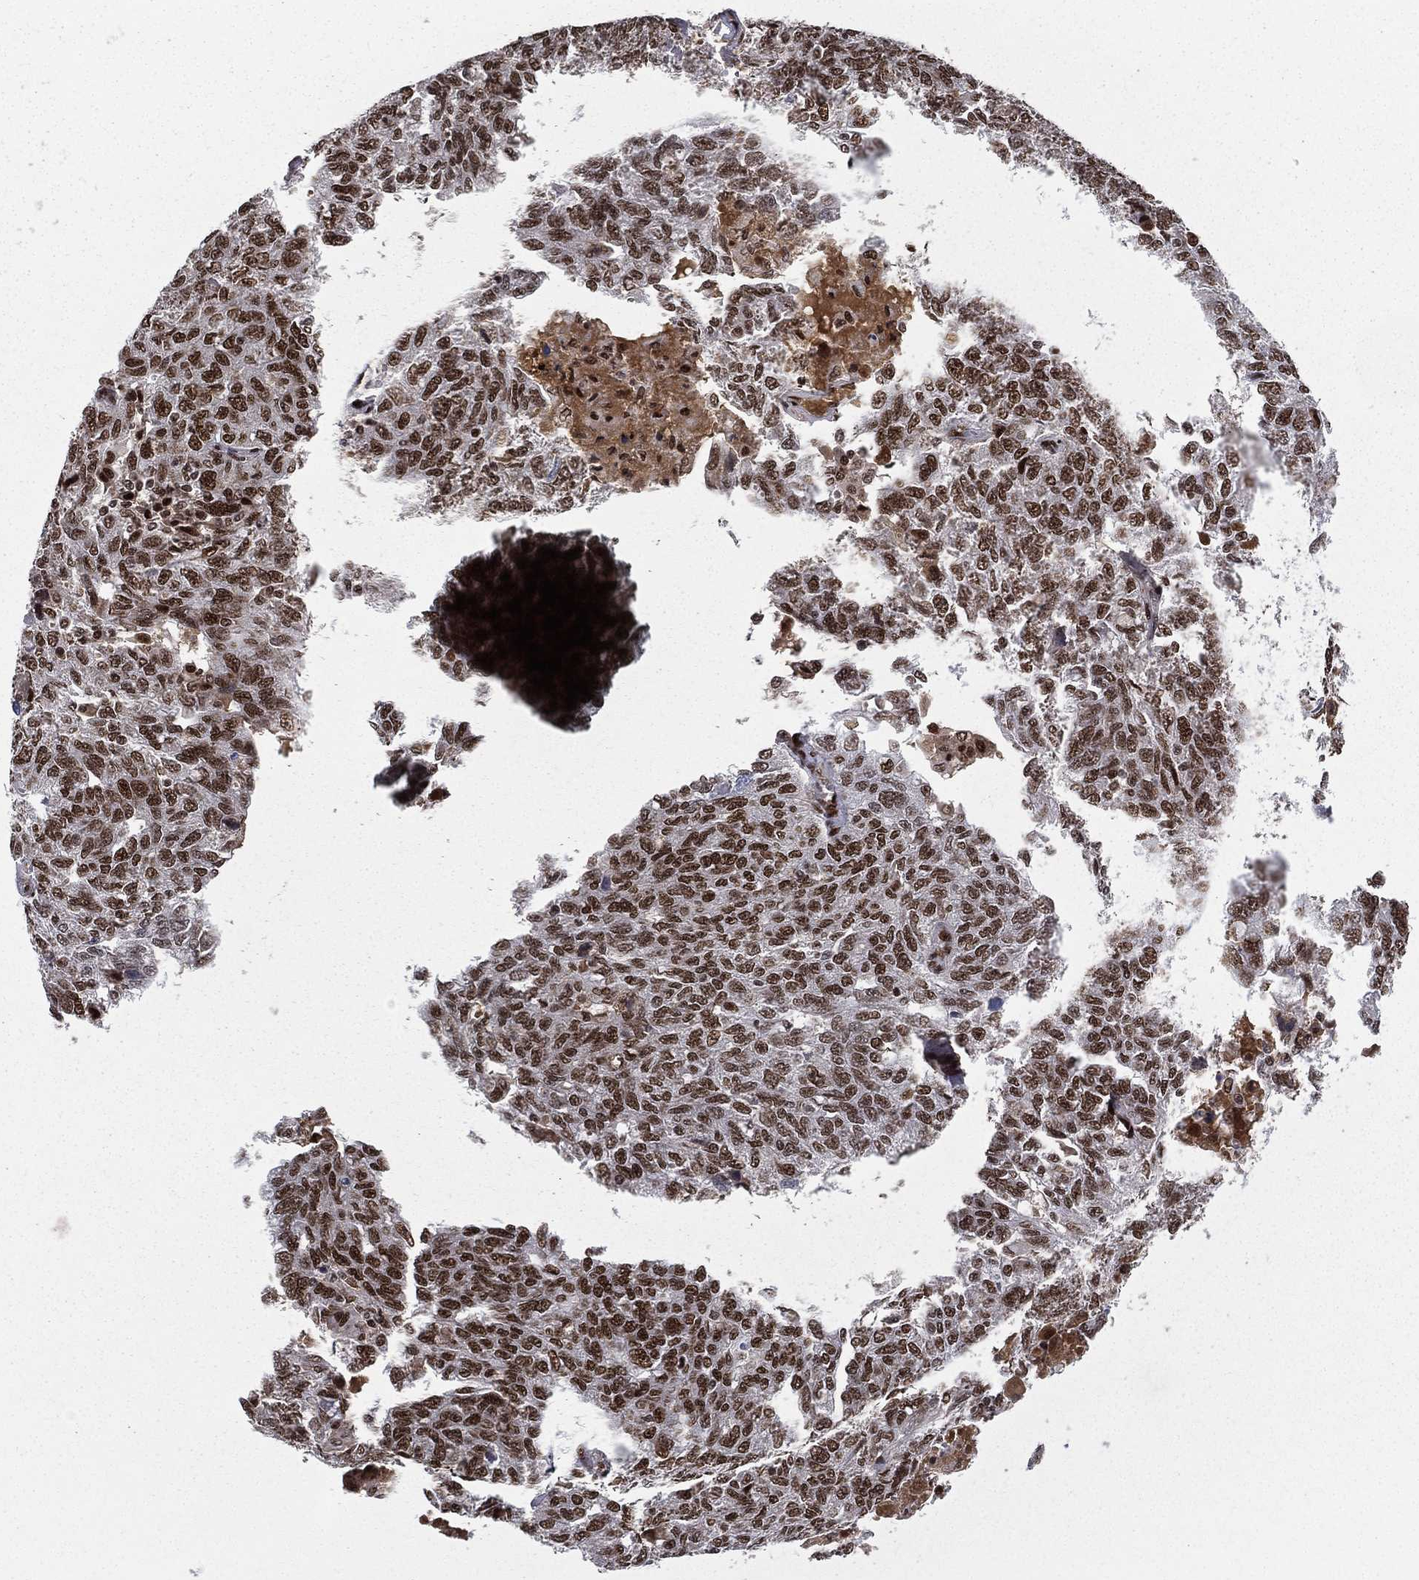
{"staining": {"intensity": "strong", "quantity": ">75%", "location": "nuclear"}, "tissue": "ovarian cancer", "cell_type": "Tumor cells", "image_type": "cancer", "snomed": [{"axis": "morphology", "description": "Cystadenocarcinoma, serous, NOS"}, {"axis": "topography", "description": "Ovary"}], "caption": "Protein expression analysis of human ovarian cancer (serous cystadenocarcinoma) reveals strong nuclear staining in approximately >75% of tumor cells.", "gene": "RTF1", "patient": {"sex": "female", "age": 71}}